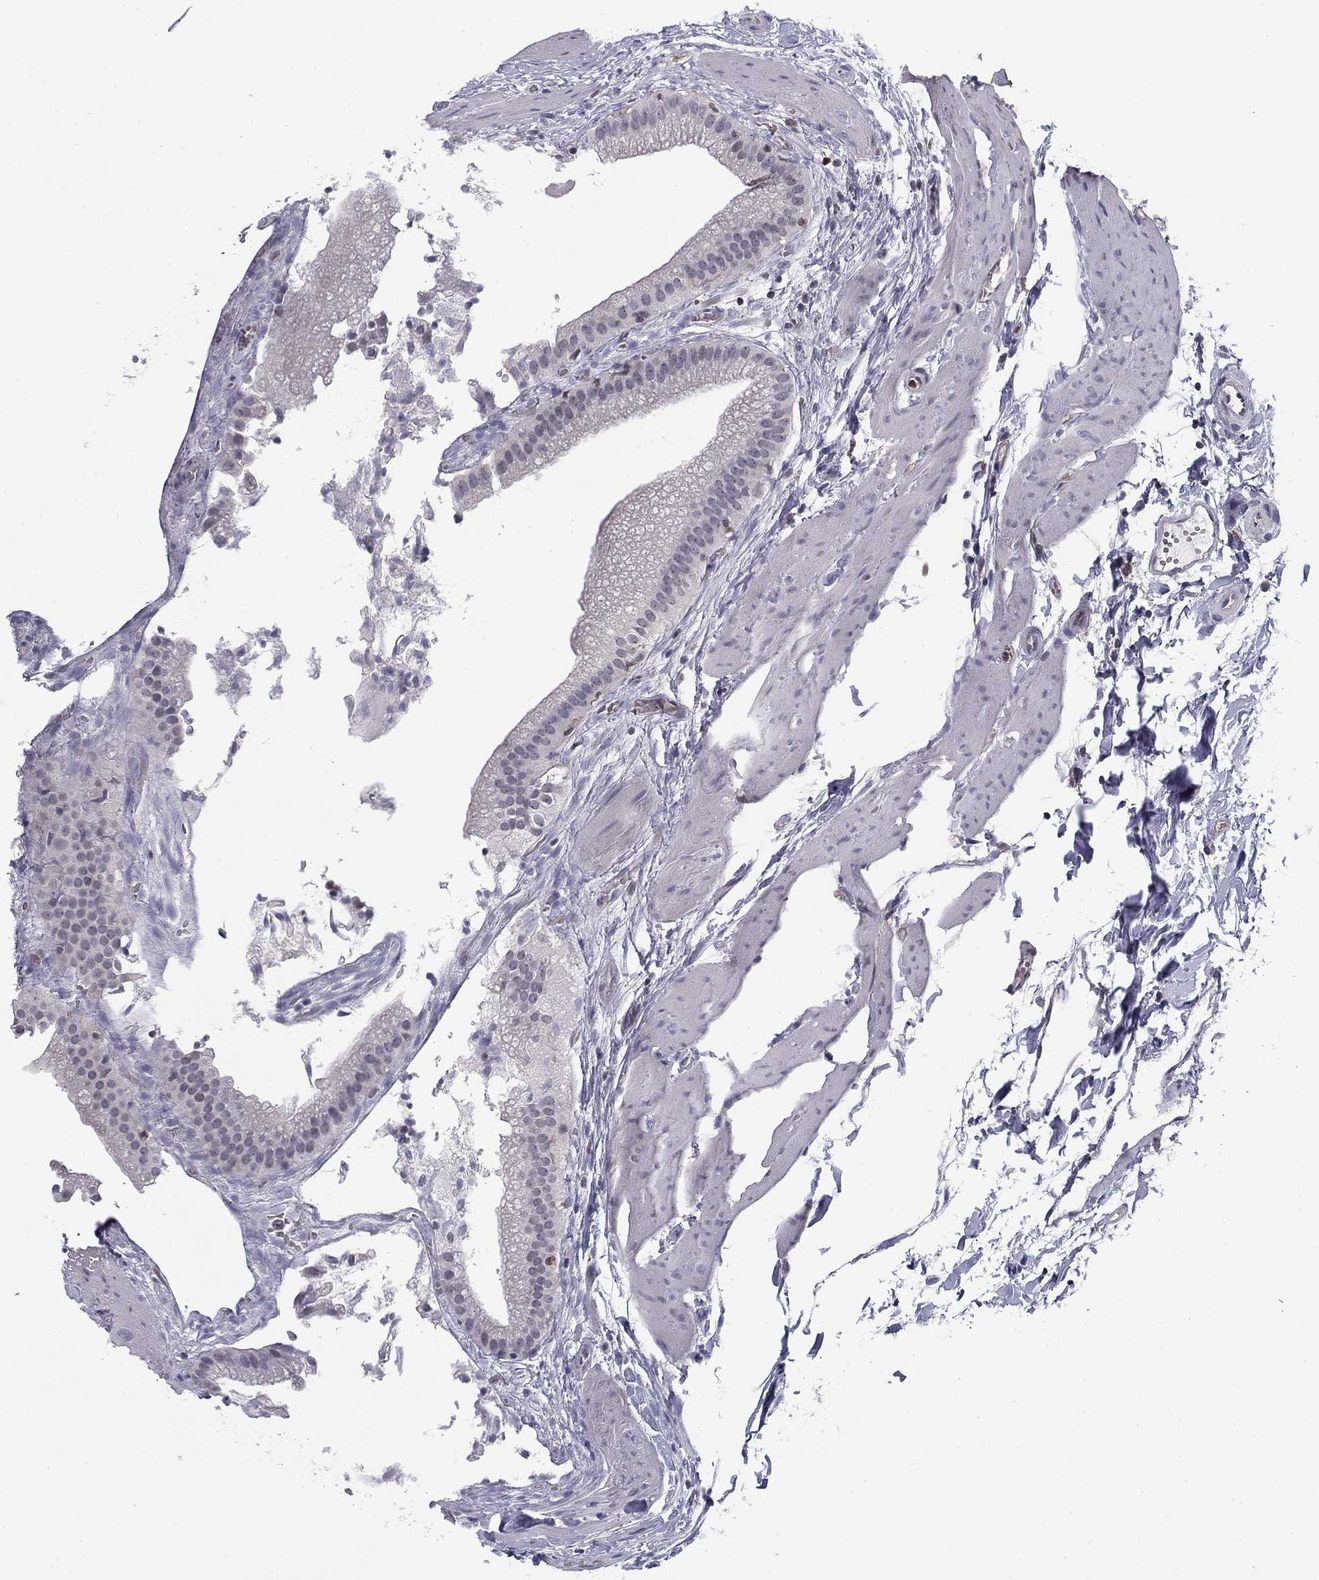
{"staining": {"intensity": "negative", "quantity": "none", "location": "none"}, "tissue": "gallbladder", "cell_type": "Glandular cells", "image_type": "normal", "snomed": [{"axis": "morphology", "description": "Normal tissue, NOS"}, {"axis": "topography", "description": "Gallbladder"}], "caption": "This is a photomicrograph of immunohistochemistry staining of unremarkable gallbladder, which shows no expression in glandular cells. Nuclei are stained in blue.", "gene": "PLCB2", "patient": {"sex": "male", "age": 67}}